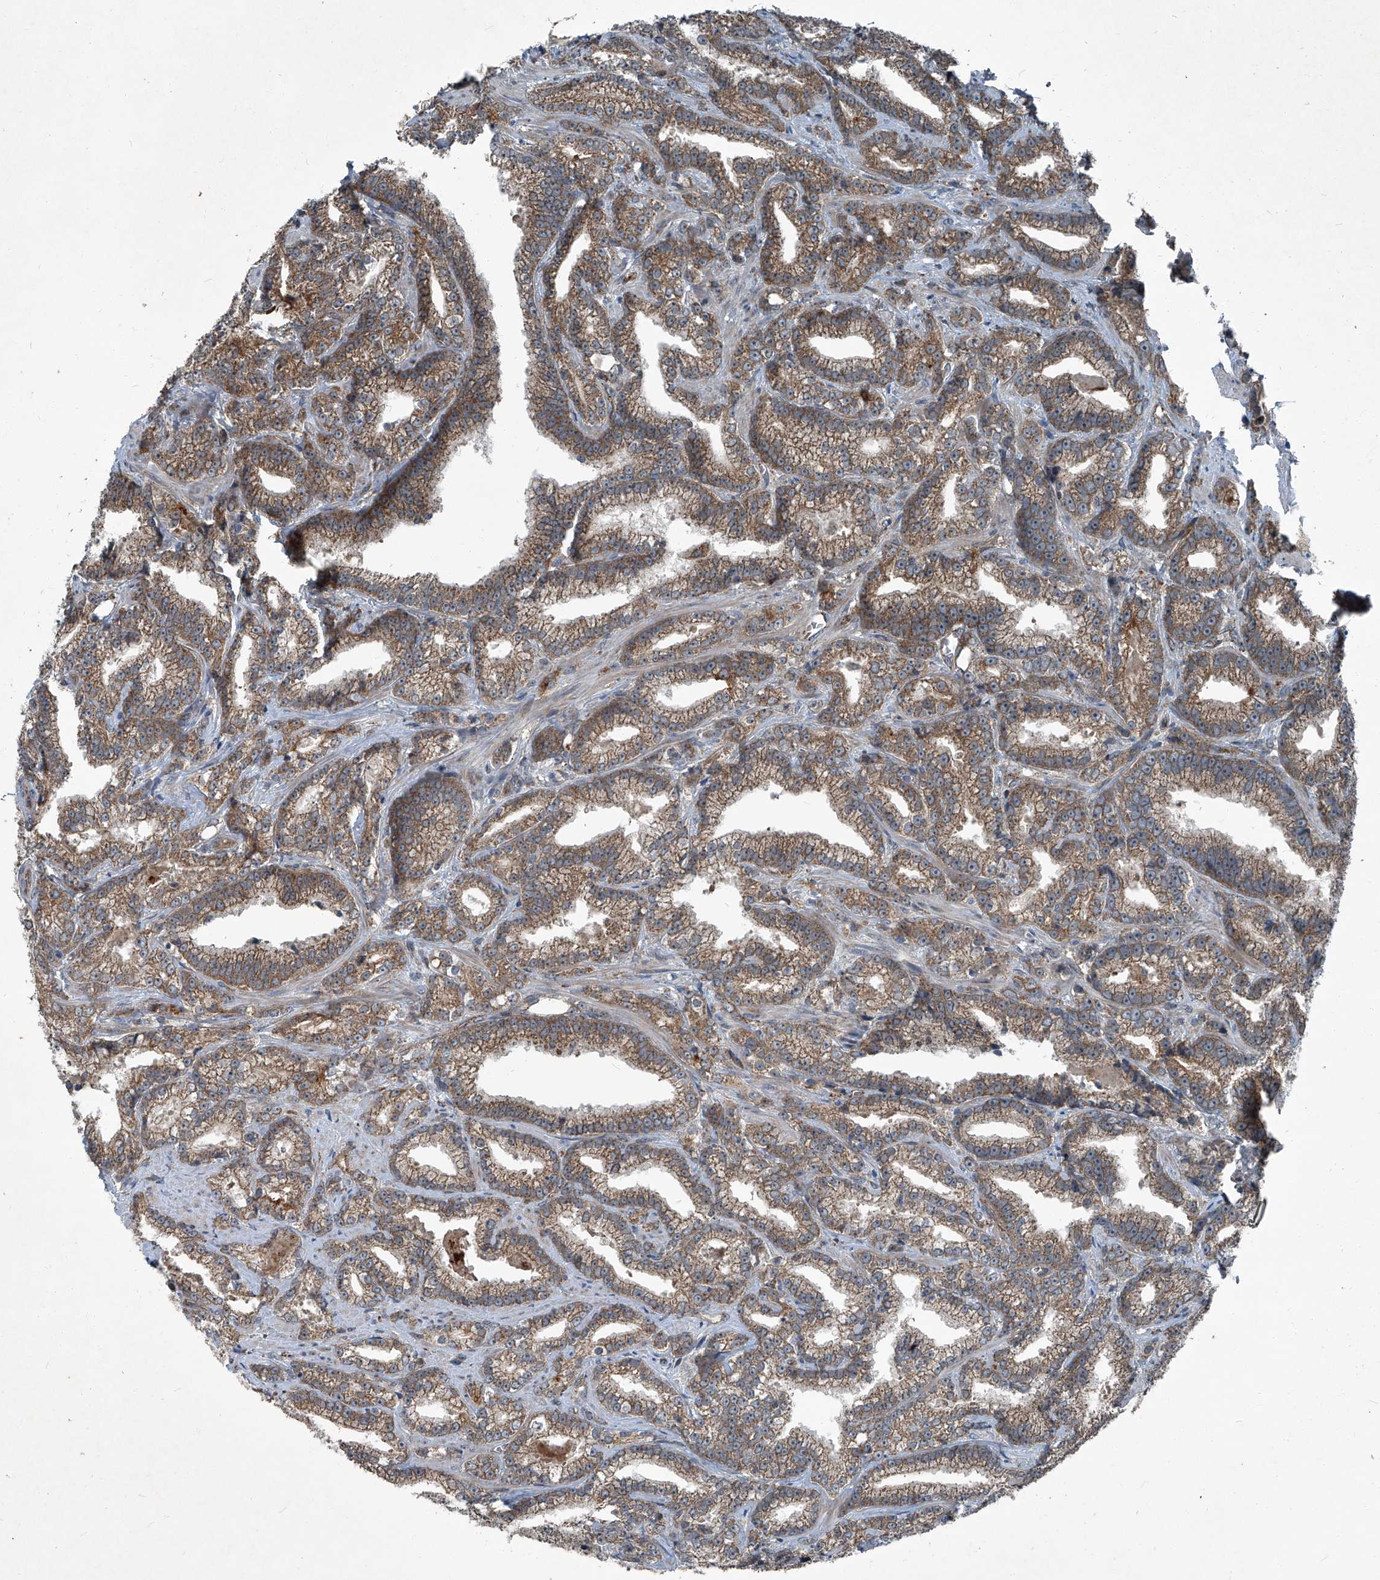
{"staining": {"intensity": "moderate", "quantity": ">75%", "location": "cytoplasmic/membranous"}, "tissue": "prostate cancer", "cell_type": "Tumor cells", "image_type": "cancer", "snomed": [{"axis": "morphology", "description": "Adenocarcinoma, High grade"}, {"axis": "topography", "description": "Prostate and seminal vesicle, NOS"}], "caption": "Immunohistochemical staining of human prostate cancer (high-grade adenocarcinoma) shows moderate cytoplasmic/membranous protein staining in approximately >75% of tumor cells.", "gene": "SENP2", "patient": {"sex": "male", "age": 67}}